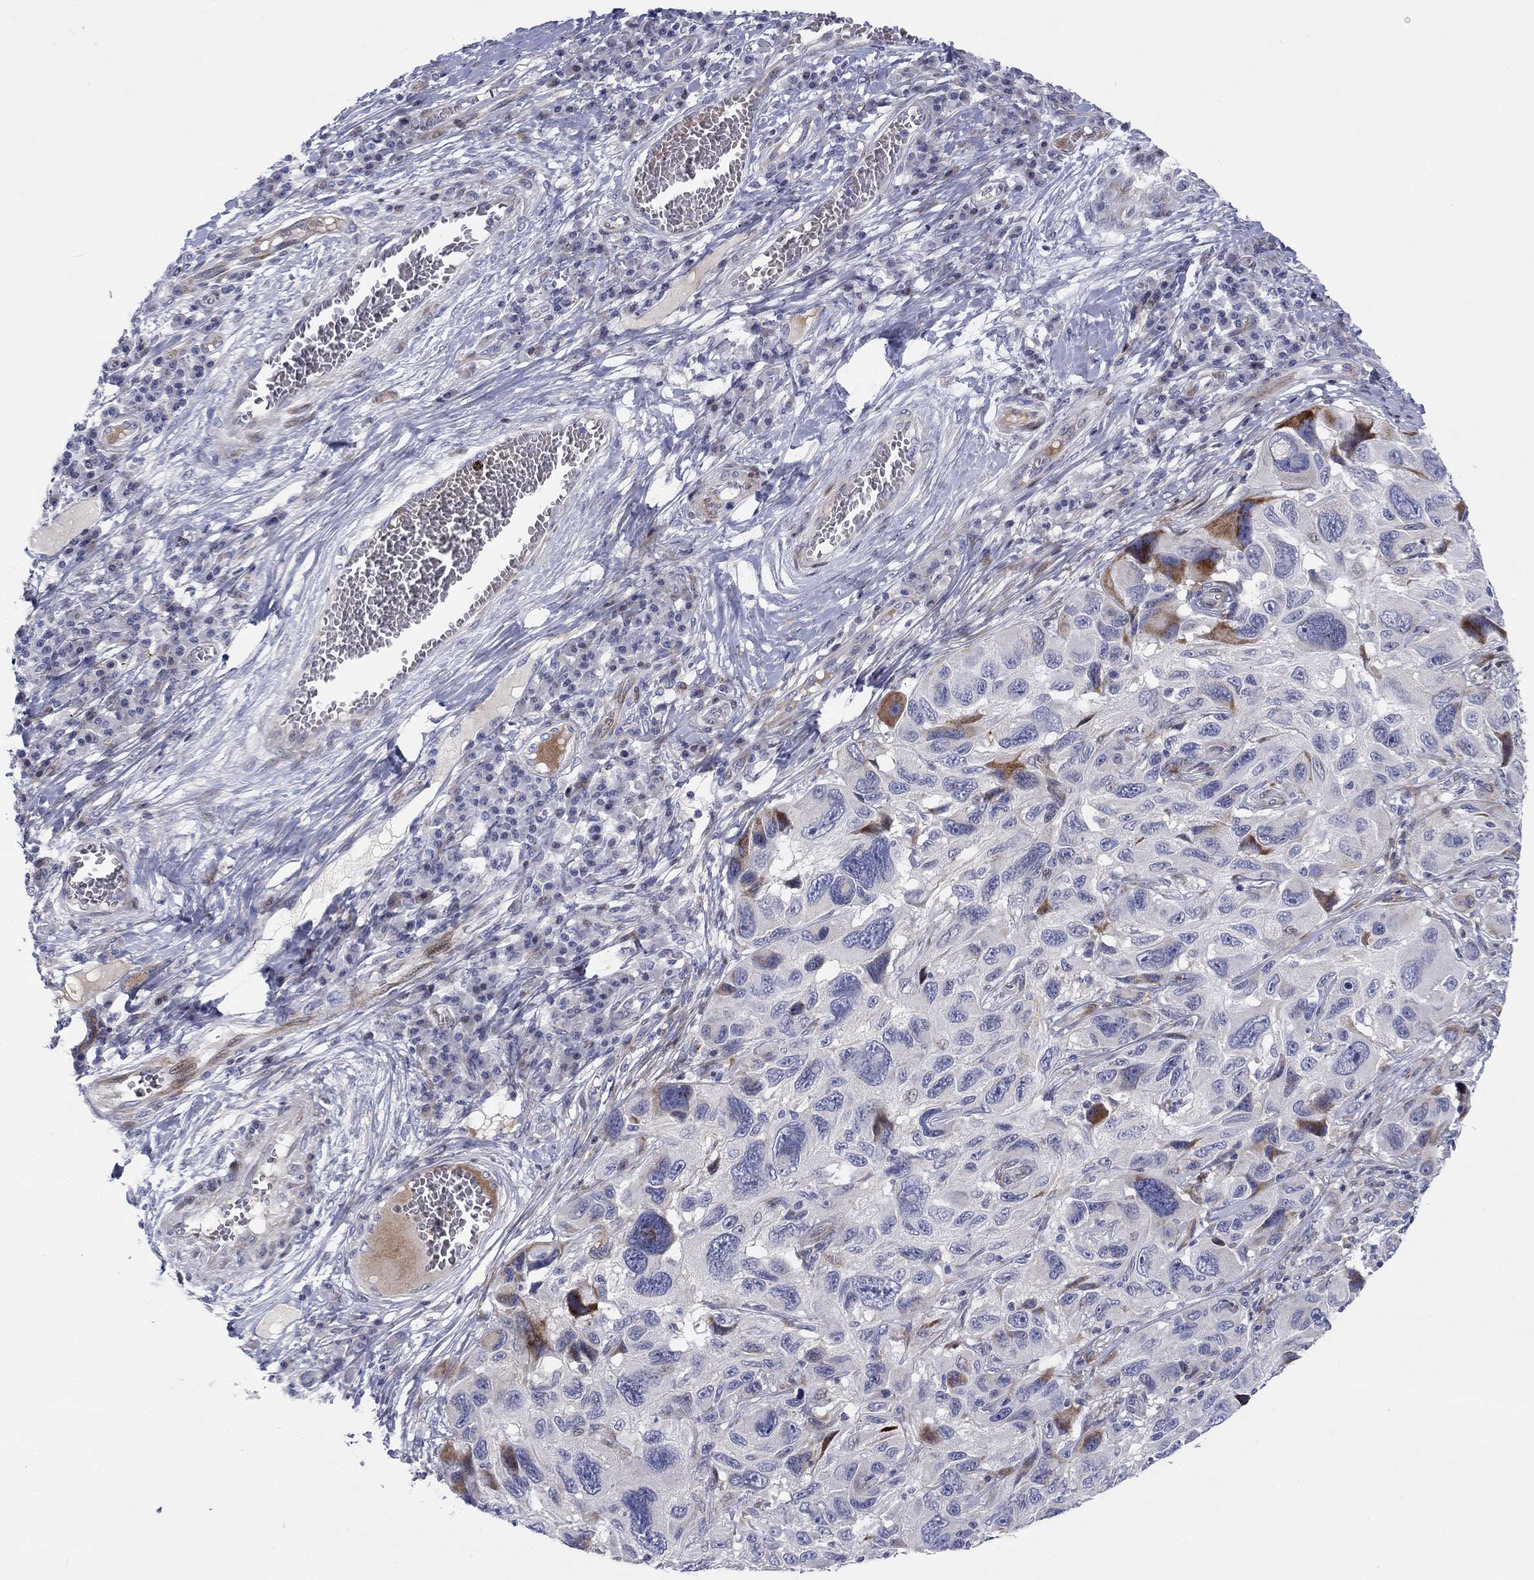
{"staining": {"intensity": "negative", "quantity": "none", "location": "none"}, "tissue": "melanoma", "cell_type": "Tumor cells", "image_type": "cancer", "snomed": [{"axis": "morphology", "description": "Malignant melanoma, NOS"}, {"axis": "topography", "description": "Skin"}], "caption": "IHC photomicrograph of neoplastic tissue: melanoma stained with DAB (3,3'-diaminobenzidine) demonstrates no significant protein staining in tumor cells.", "gene": "ARHGAP36", "patient": {"sex": "male", "age": 53}}